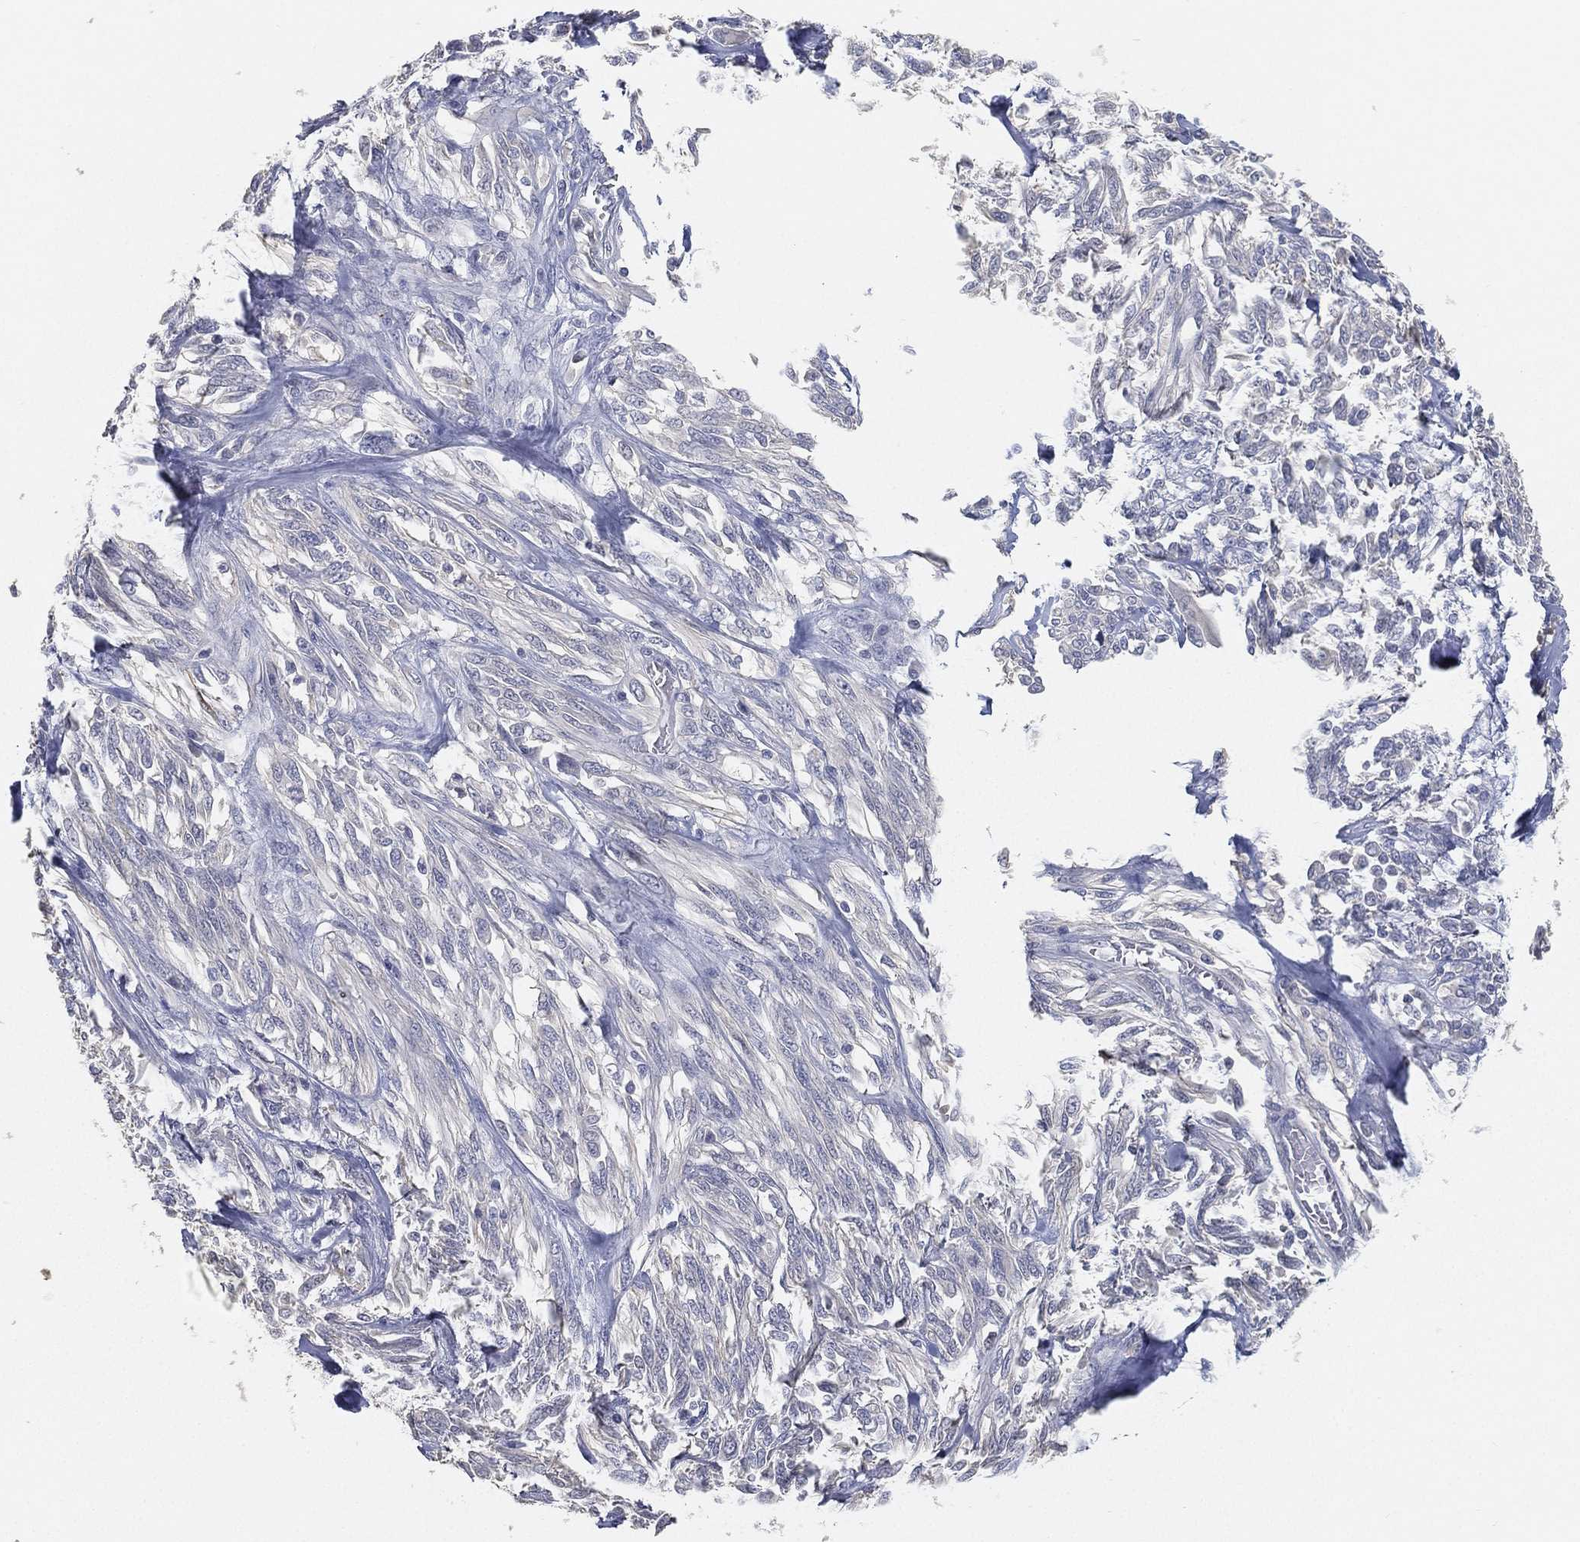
{"staining": {"intensity": "negative", "quantity": "none", "location": "none"}, "tissue": "melanoma", "cell_type": "Tumor cells", "image_type": "cancer", "snomed": [{"axis": "morphology", "description": "Malignant melanoma, NOS"}, {"axis": "topography", "description": "Skin"}], "caption": "The micrograph shows no significant expression in tumor cells of melanoma.", "gene": "GPR61", "patient": {"sex": "female", "age": 91}}